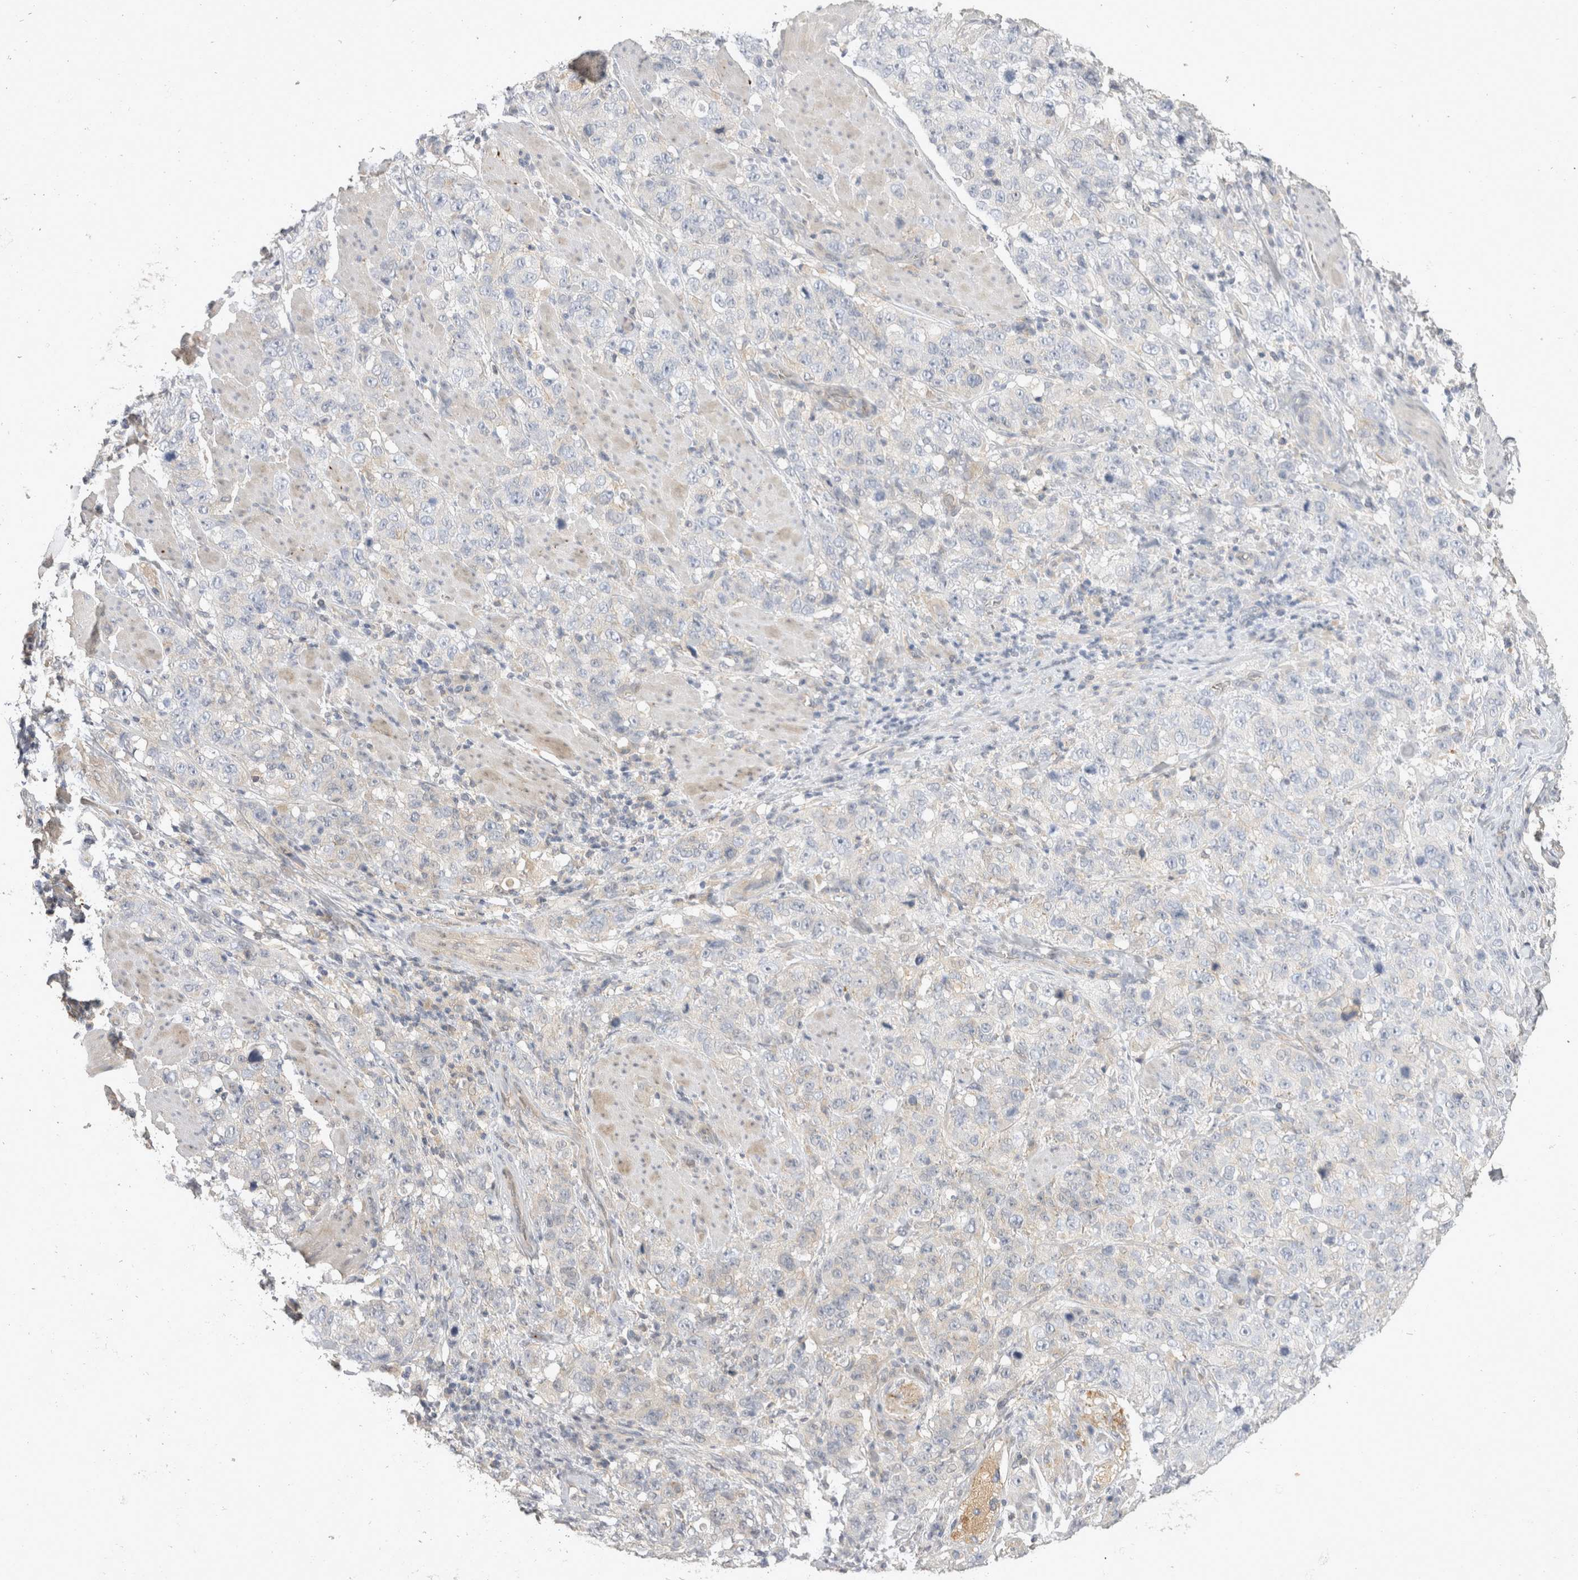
{"staining": {"intensity": "negative", "quantity": "none", "location": "none"}, "tissue": "stomach cancer", "cell_type": "Tumor cells", "image_type": "cancer", "snomed": [{"axis": "morphology", "description": "Adenocarcinoma, NOS"}, {"axis": "topography", "description": "Stomach"}], "caption": "Tumor cells show no significant expression in adenocarcinoma (stomach).", "gene": "TOM1L2", "patient": {"sex": "male", "age": 48}}